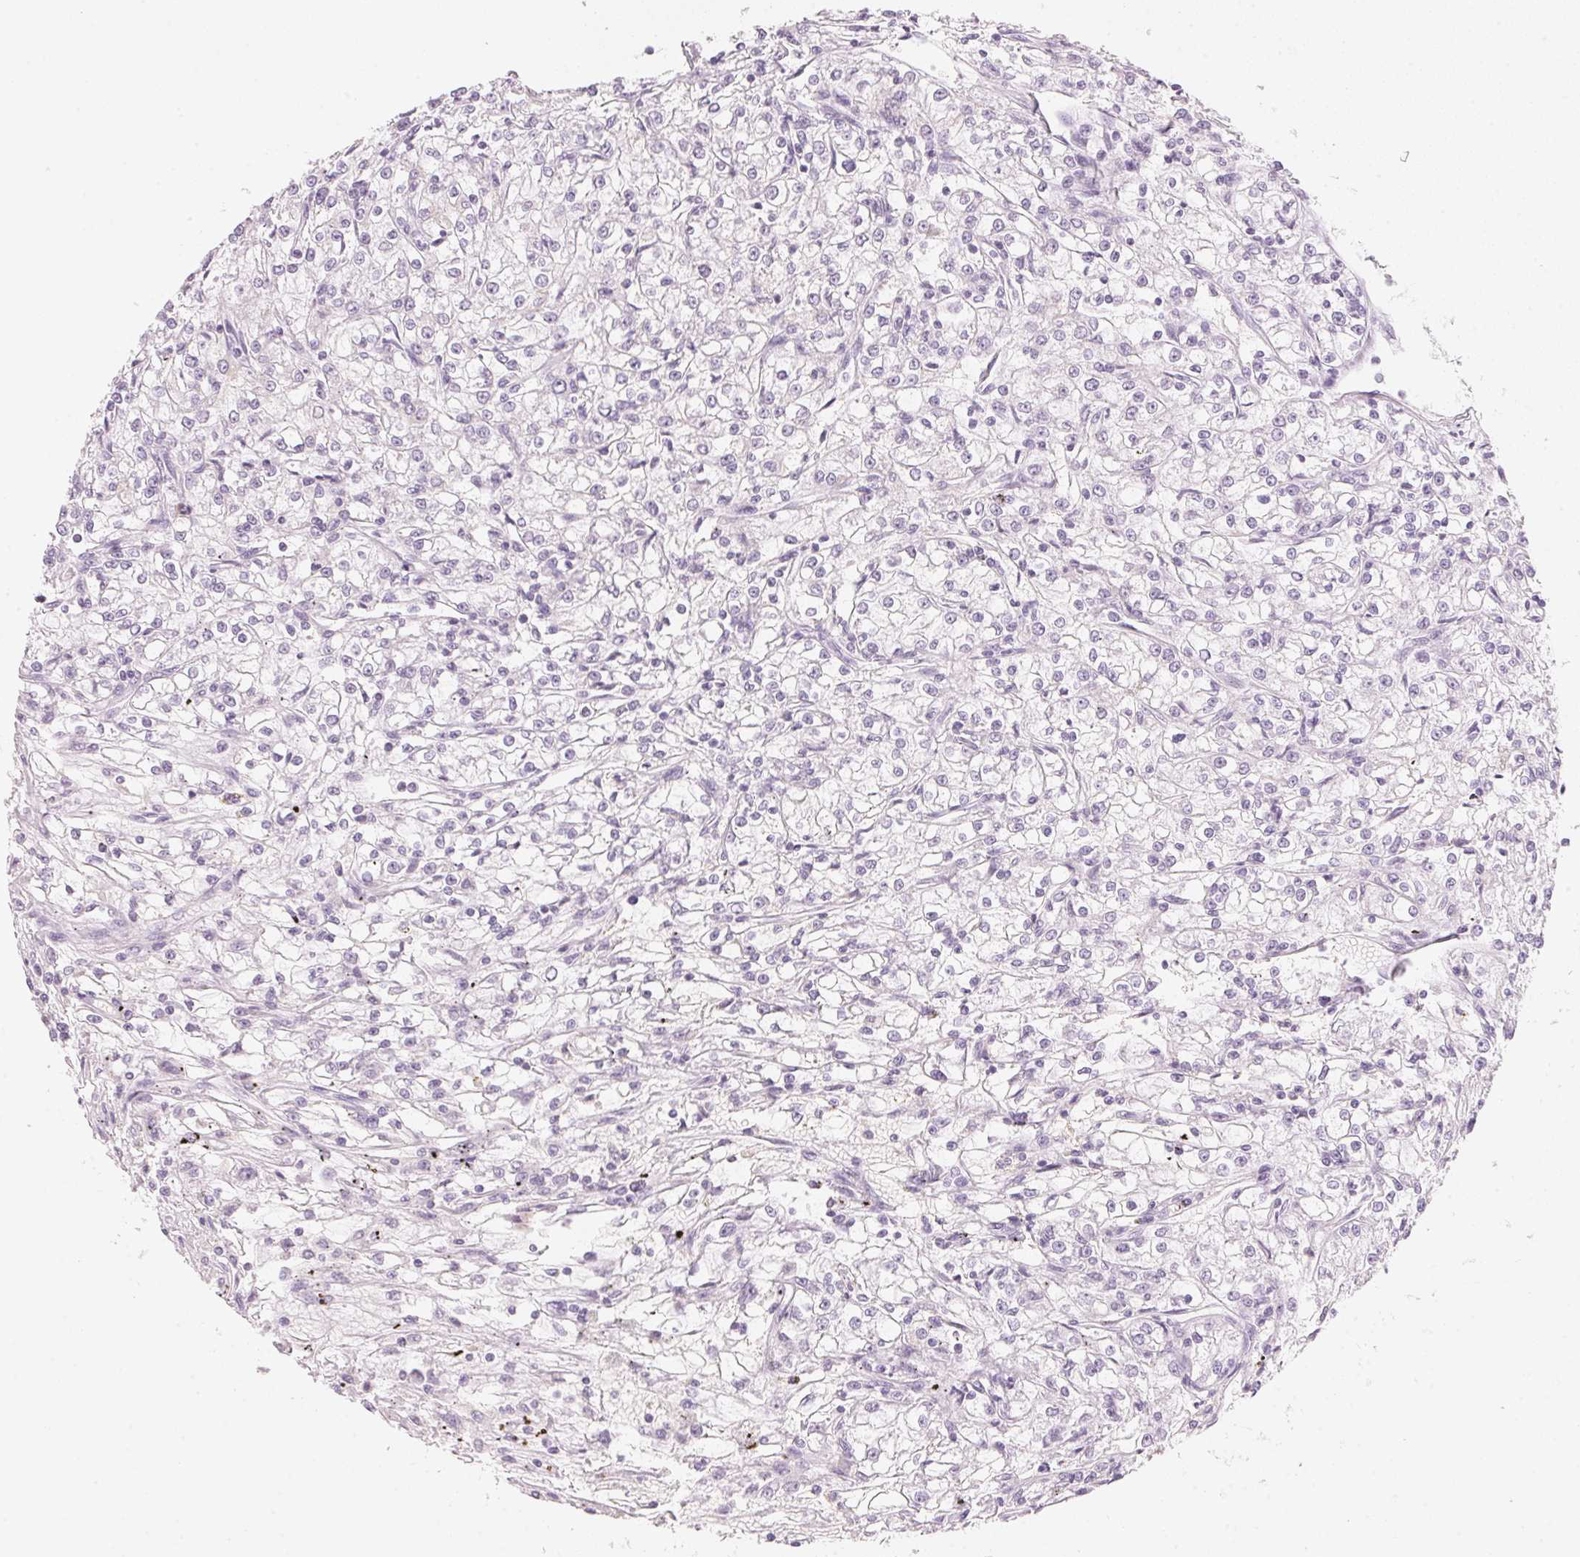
{"staining": {"intensity": "negative", "quantity": "none", "location": "none"}, "tissue": "renal cancer", "cell_type": "Tumor cells", "image_type": "cancer", "snomed": [{"axis": "morphology", "description": "Adenocarcinoma, NOS"}, {"axis": "topography", "description": "Kidney"}], "caption": "IHC image of human renal cancer (adenocarcinoma) stained for a protein (brown), which displays no staining in tumor cells. (DAB immunohistochemistry (IHC) with hematoxylin counter stain).", "gene": "HOXB13", "patient": {"sex": "female", "age": 59}}